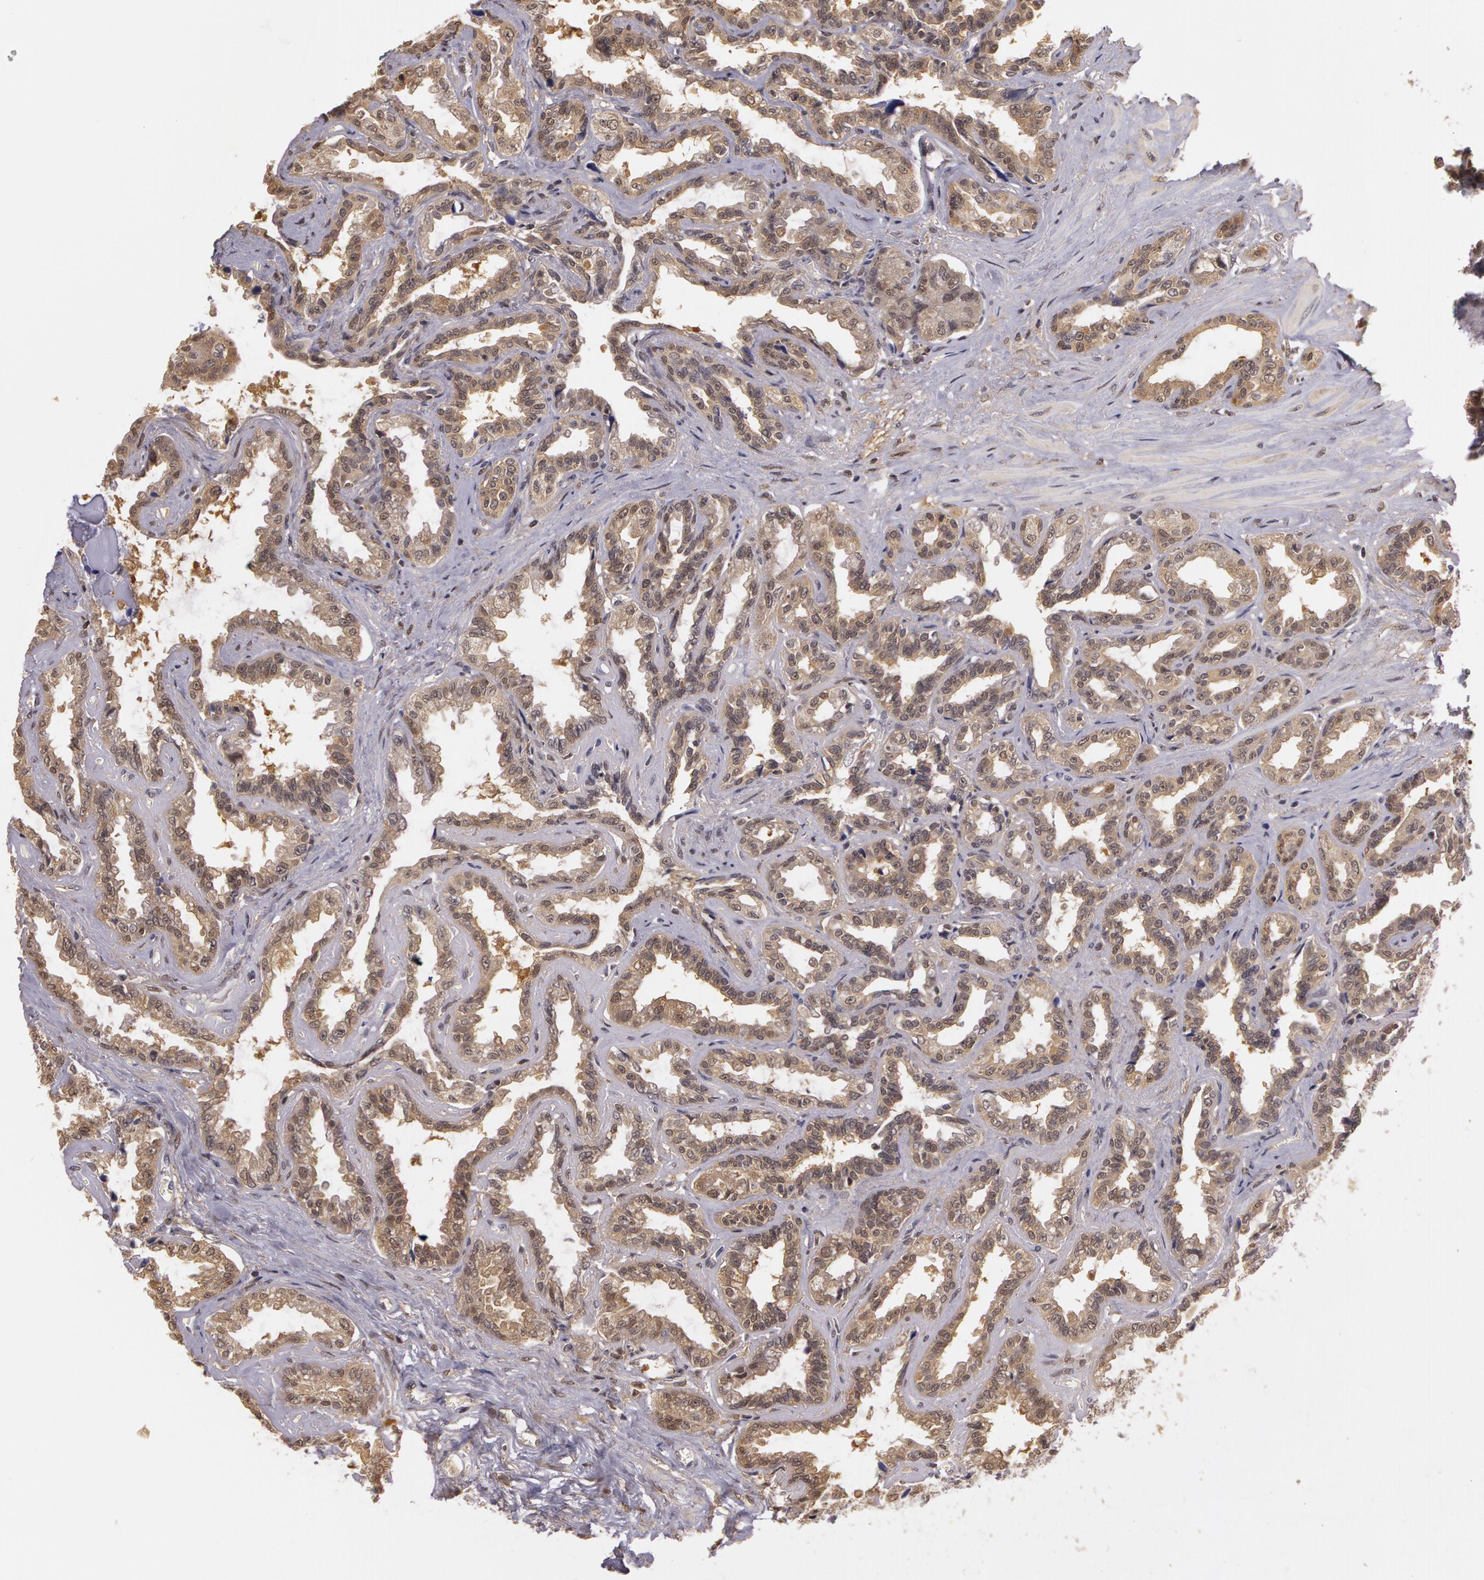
{"staining": {"intensity": "moderate", "quantity": ">75%", "location": "cytoplasmic/membranous"}, "tissue": "seminal vesicle", "cell_type": "Glandular cells", "image_type": "normal", "snomed": [{"axis": "morphology", "description": "Normal tissue, NOS"}, {"axis": "morphology", "description": "Inflammation, NOS"}, {"axis": "topography", "description": "Urinary bladder"}, {"axis": "topography", "description": "Prostate"}, {"axis": "topography", "description": "Seminal veicle"}], "caption": "Moderate cytoplasmic/membranous positivity is appreciated in approximately >75% of glandular cells in normal seminal vesicle.", "gene": "AHSA1", "patient": {"sex": "male", "age": 82}}